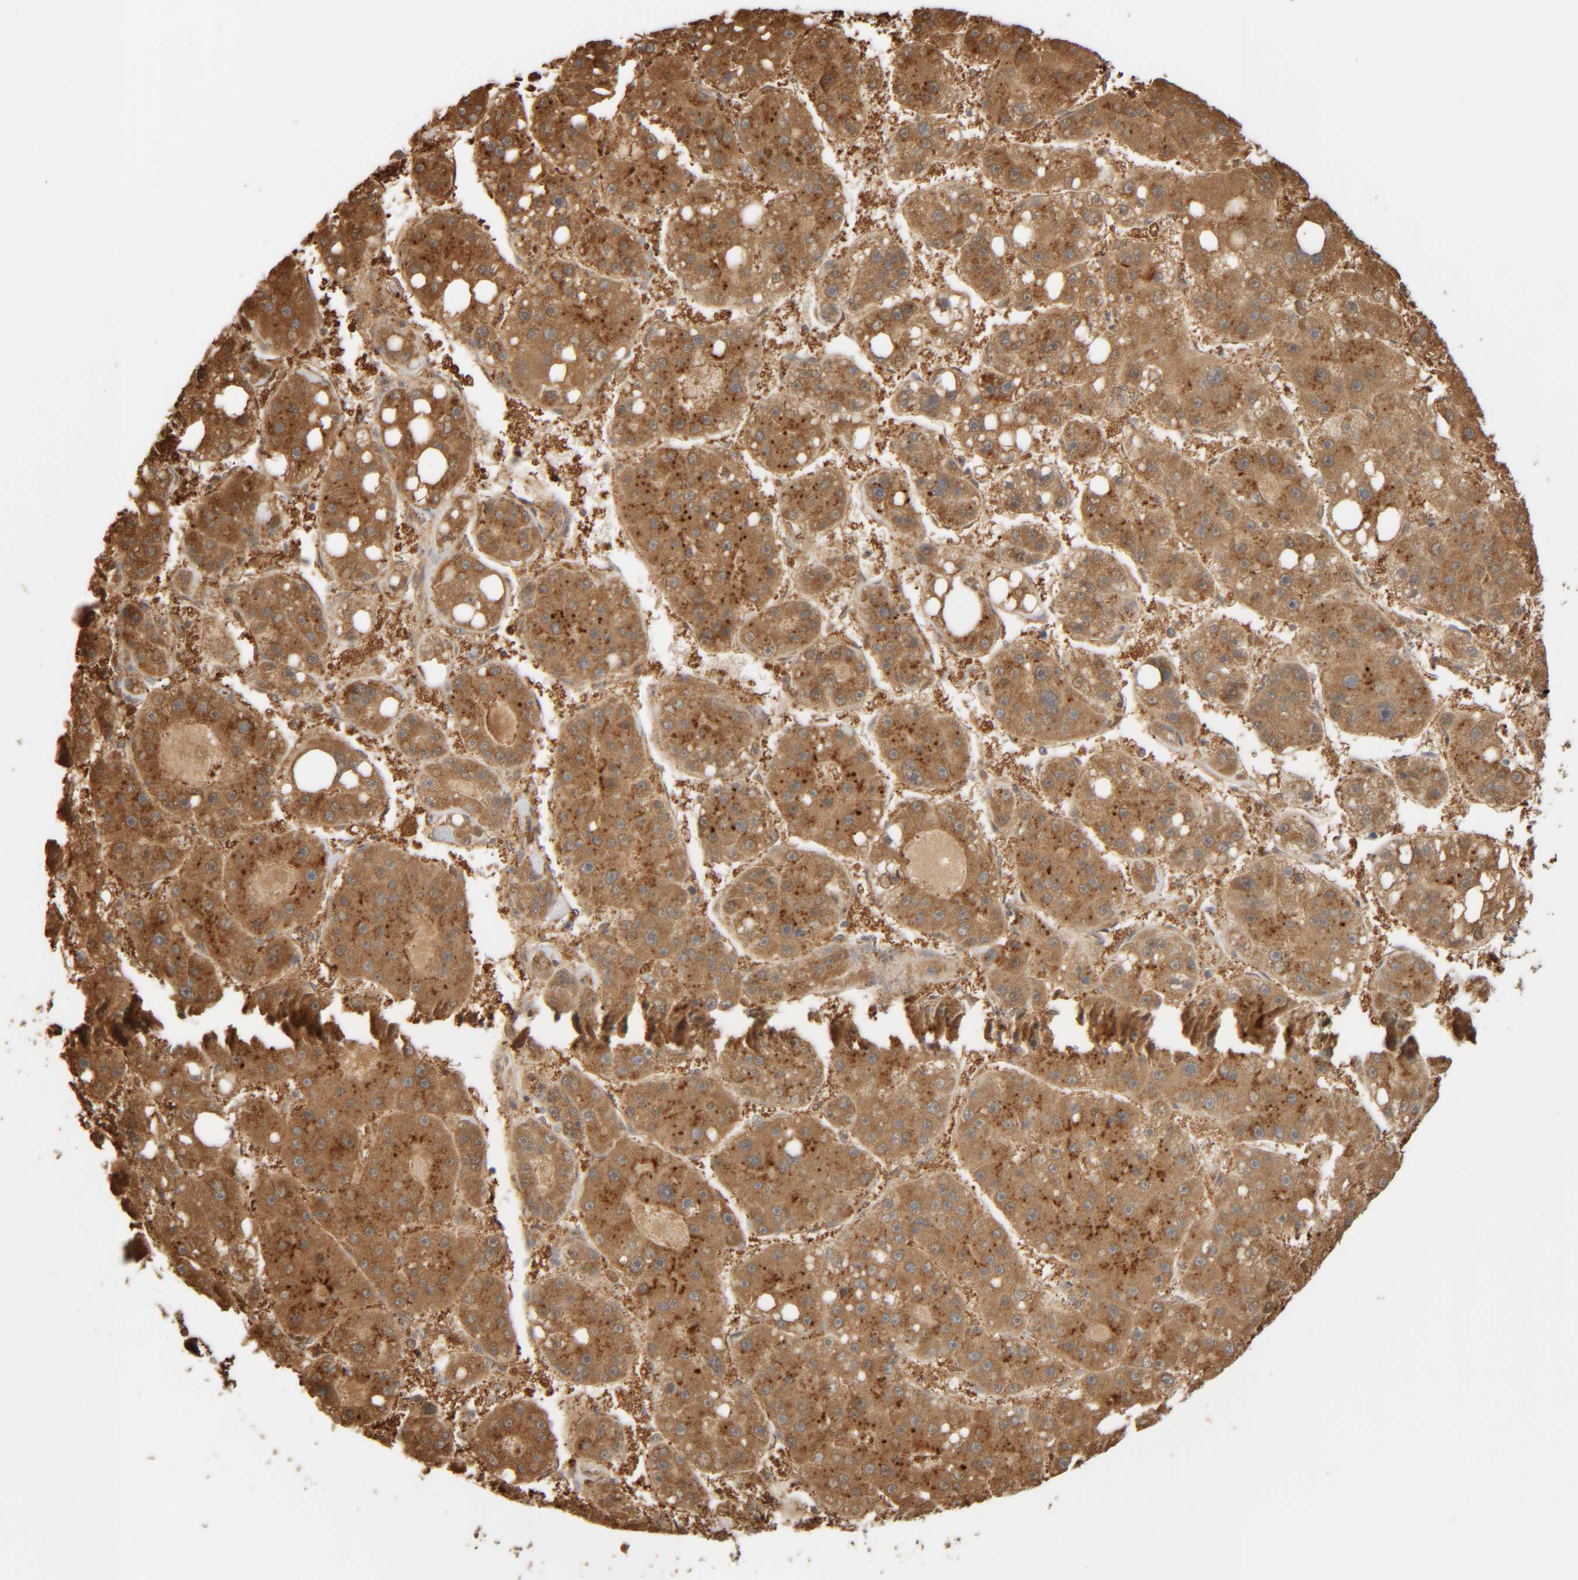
{"staining": {"intensity": "moderate", "quantity": ">75%", "location": "cytoplasmic/membranous"}, "tissue": "liver cancer", "cell_type": "Tumor cells", "image_type": "cancer", "snomed": [{"axis": "morphology", "description": "Carcinoma, Hepatocellular, NOS"}, {"axis": "topography", "description": "Liver"}], "caption": "This photomicrograph displays immunohistochemistry staining of human liver hepatocellular carcinoma, with medium moderate cytoplasmic/membranous positivity in approximately >75% of tumor cells.", "gene": "TMEM192", "patient": {"sex": "female", "age": 61}}